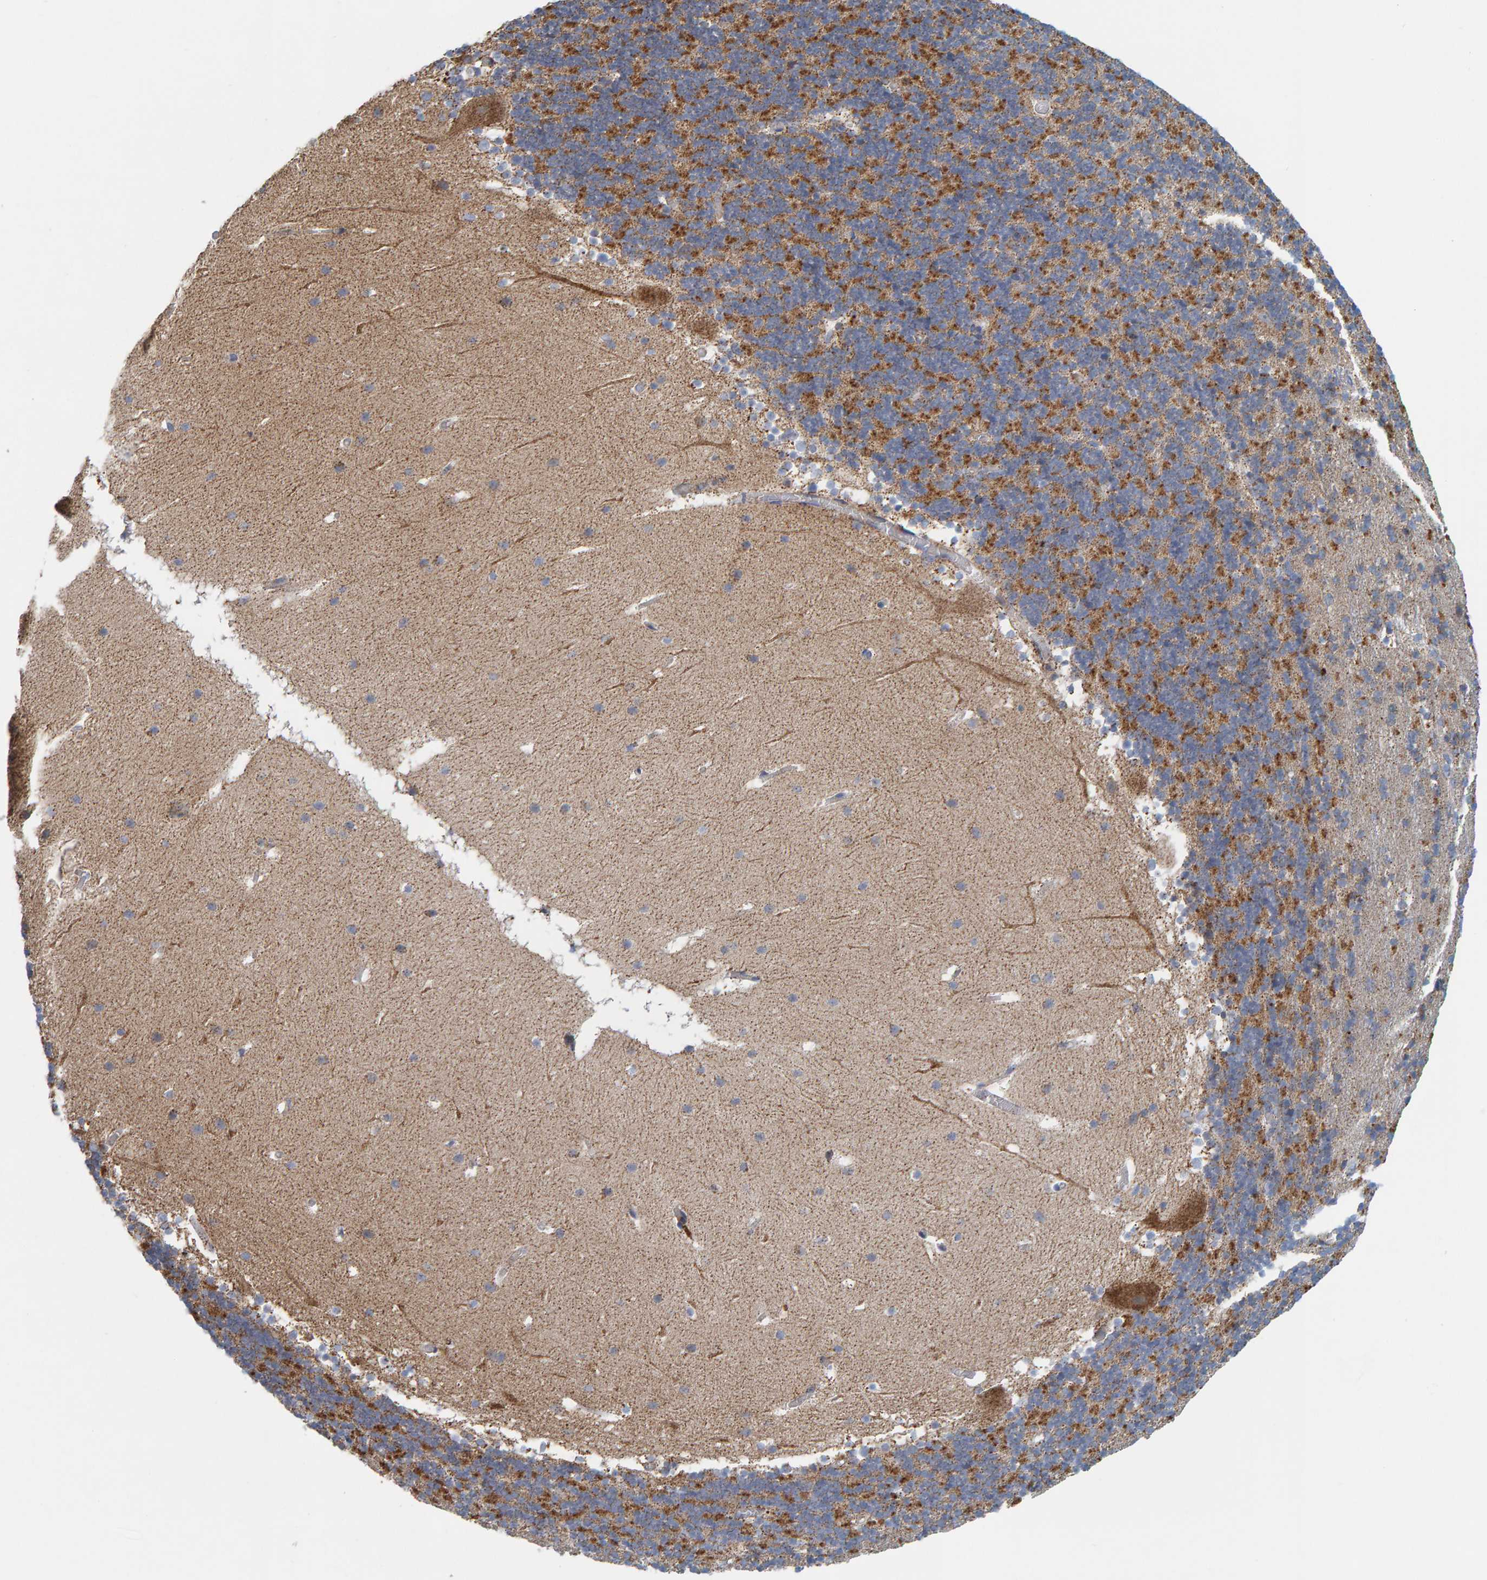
{"staining": {"intensity": "moderate", "quantity": ">75%", "location": "cytoplasmic/membranous"}, "tissue": "cerebellum", "cell_type": "Cells in granular layer", "image_type": "normal", "snomed": [{"axis": "morphology", "description": "Normal tissue, NOS"}, {"axis": "topography", "description": "Cerebellum"}], "caption": "The immunohistochemical stain labels moderate cytoplasmic/membranous staining in cells in granular layer of unremarkable cerebellum. The staining was performed using DAB (3,3'-diaminobenzidine), with brown indicating positive protein expression. Nuclei are stained blue with hematoxylin.", "gene": "B9D1", "patient": {"sex": "male", "age": 45}}